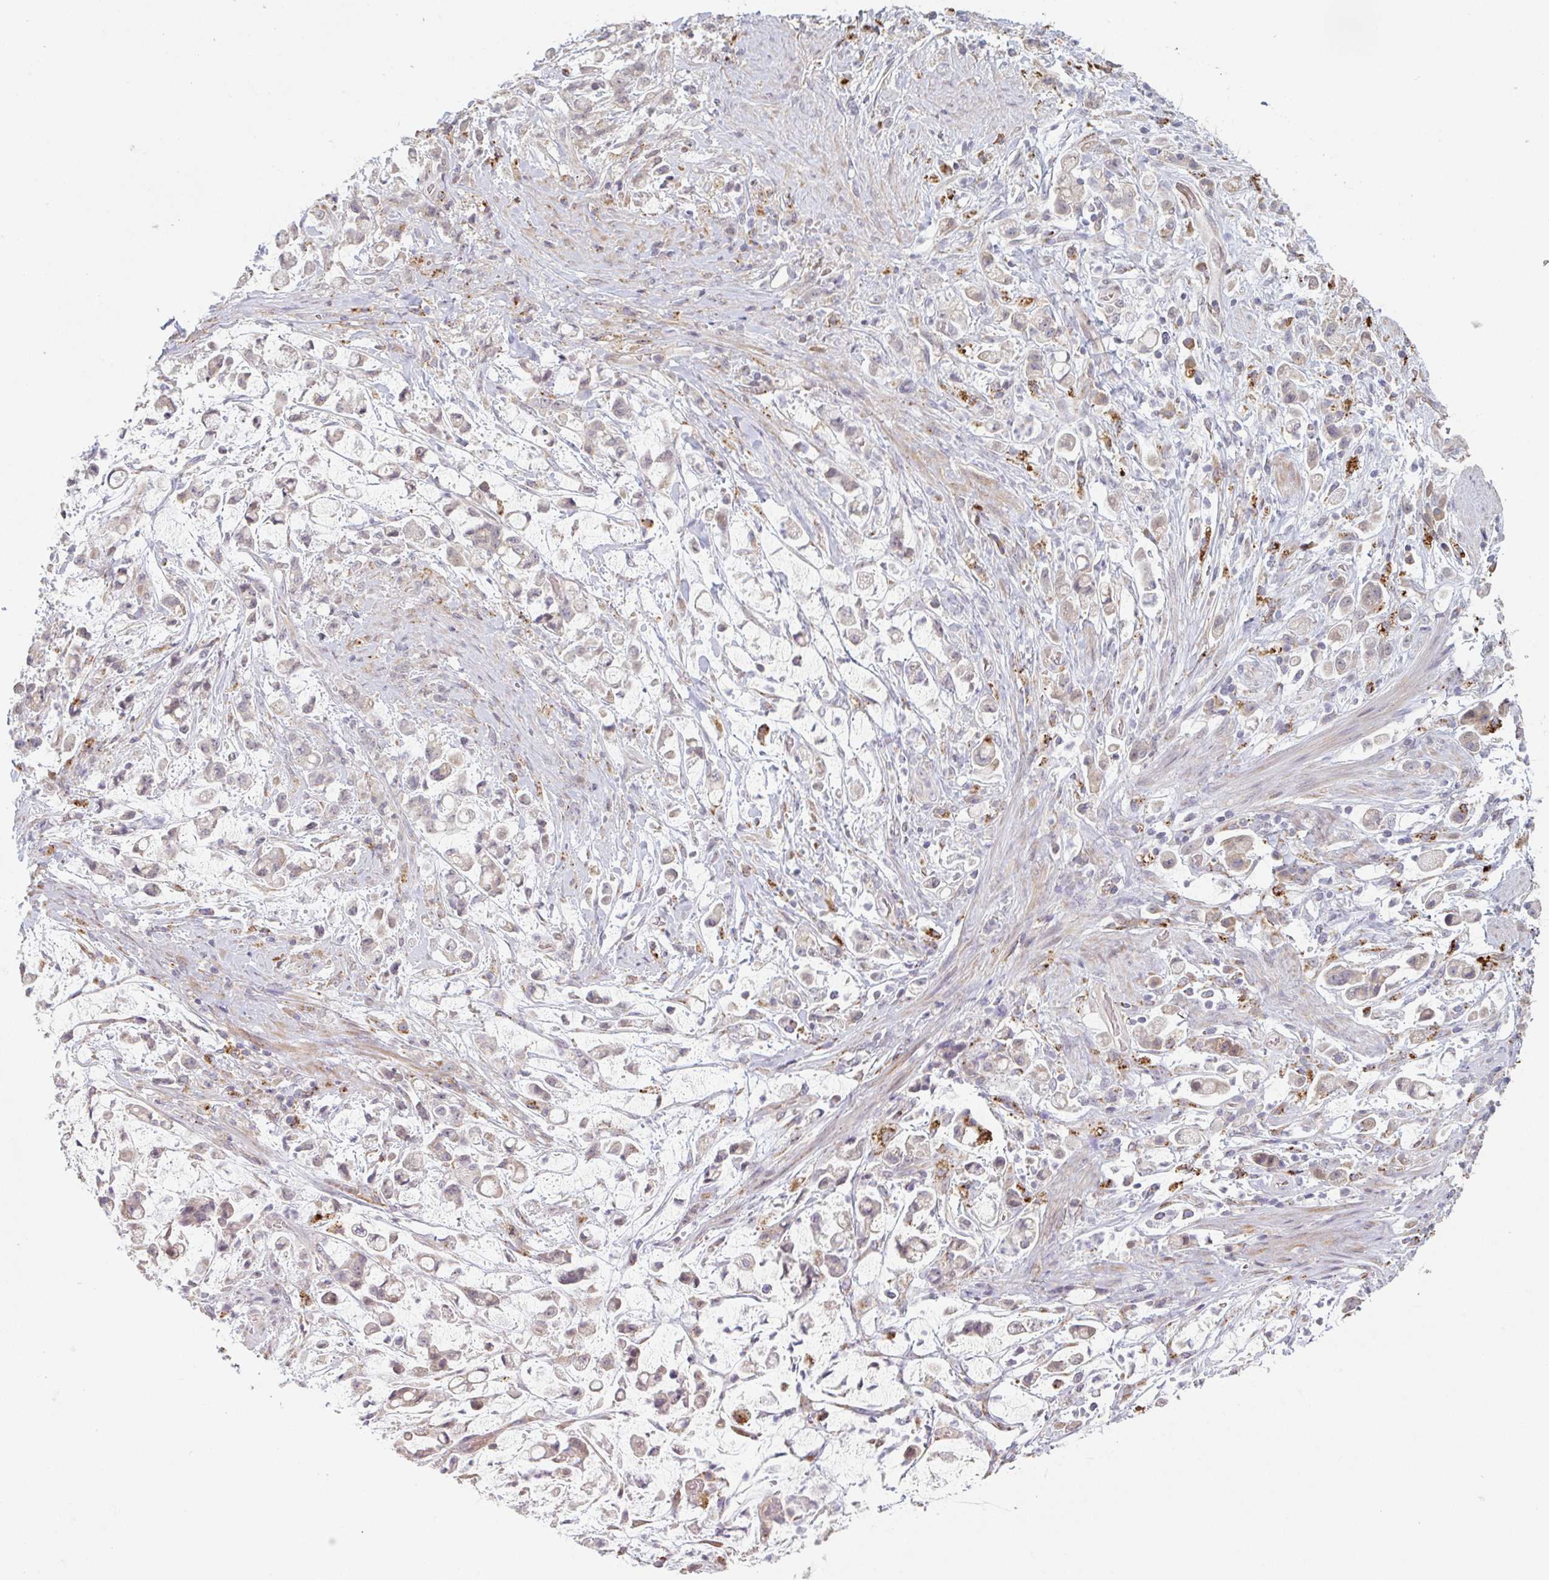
{"staining": {"intensity": "negative", "quantity": "none", "location": "none"}, "tissue": "stomach cancer", "cell_type": "Tumor cells", "image_type": "cancer", "snomed": [{"axis": "morphology", "description": "Adenocarcinoma, NOS"}, {"axis": "topography", "description": "Stomach"}], "caption": "Immunohistochemistry photomicrograph of stomach cancer stained for a protein (brown), which reveals no positivity in tumor cells. The staining was performed using DAB to visualize the protein expression in brown, while the nuclei were stained in blue with hematoxylin (Magnification: 20x).", "gene": "TMEM237", "patient": {"sex": "female", "age": 60}}